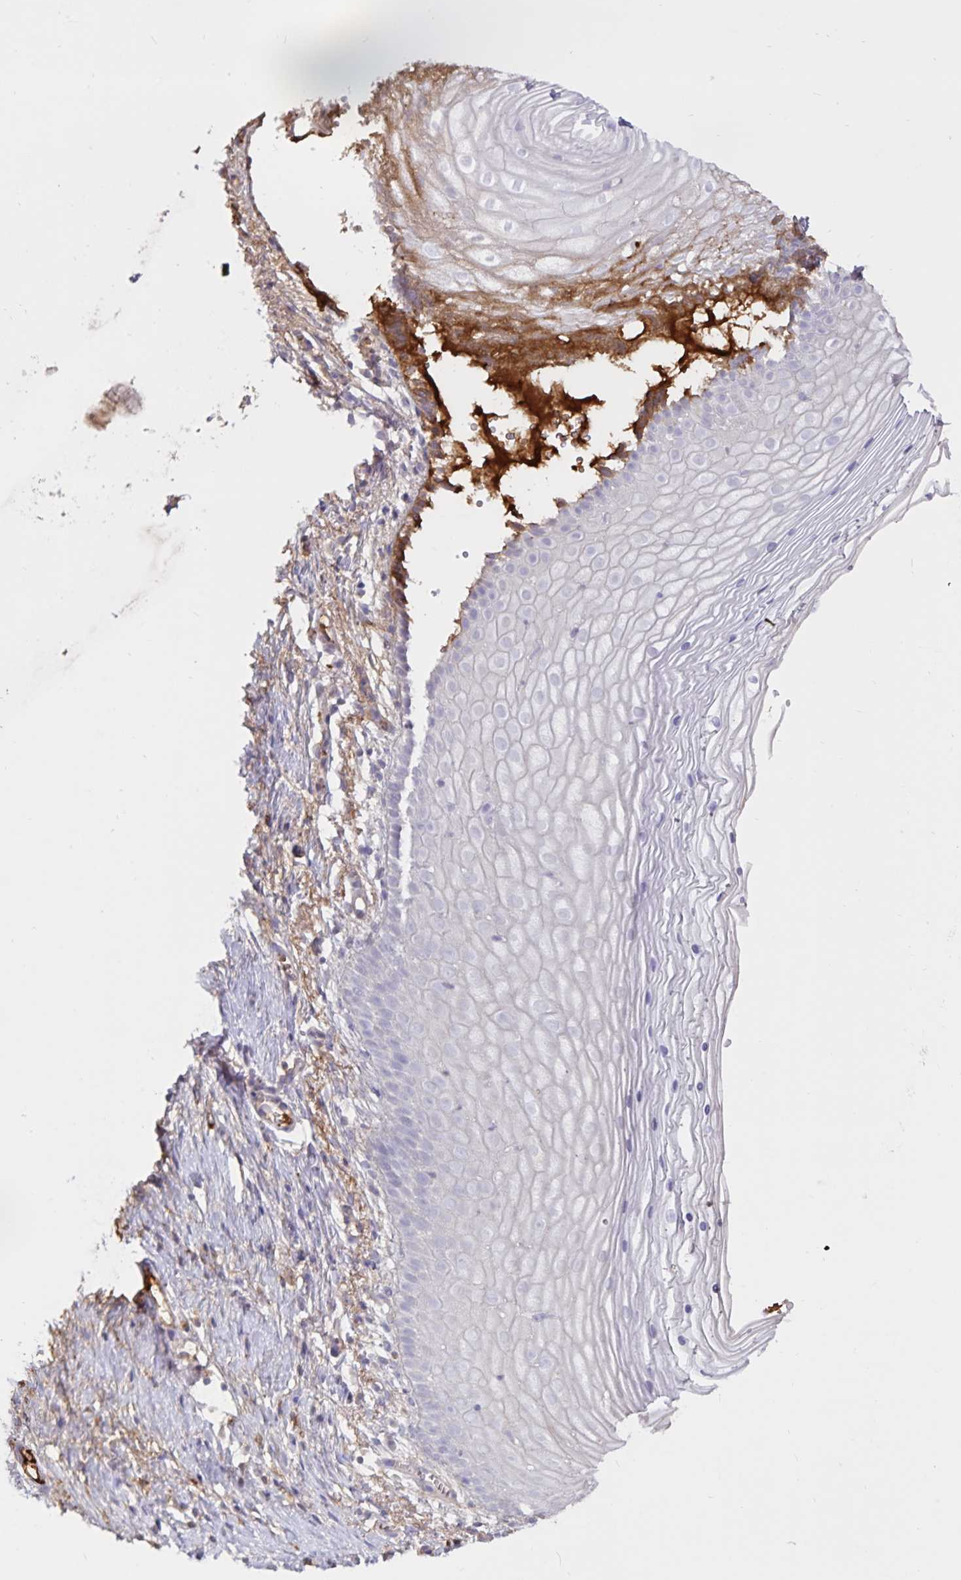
{"staining": {"intensity": "negative", "quantity": "none", "location": "none"}, "tissue": "vagina", "cell_type": "Squamous epithelial cells", "image_type": "normal", "snomed": [{"axis": "morphology", "description": "Normal tissue, NOS"}, {"axis": "topography", "description": "Vagina"}], "caption": "A photomicrograph of vagina stained for a protein shows no brown staining in squamous epithelial cells.", "gene": "FGG", "patient": {"sex": "female", "age": 56}}